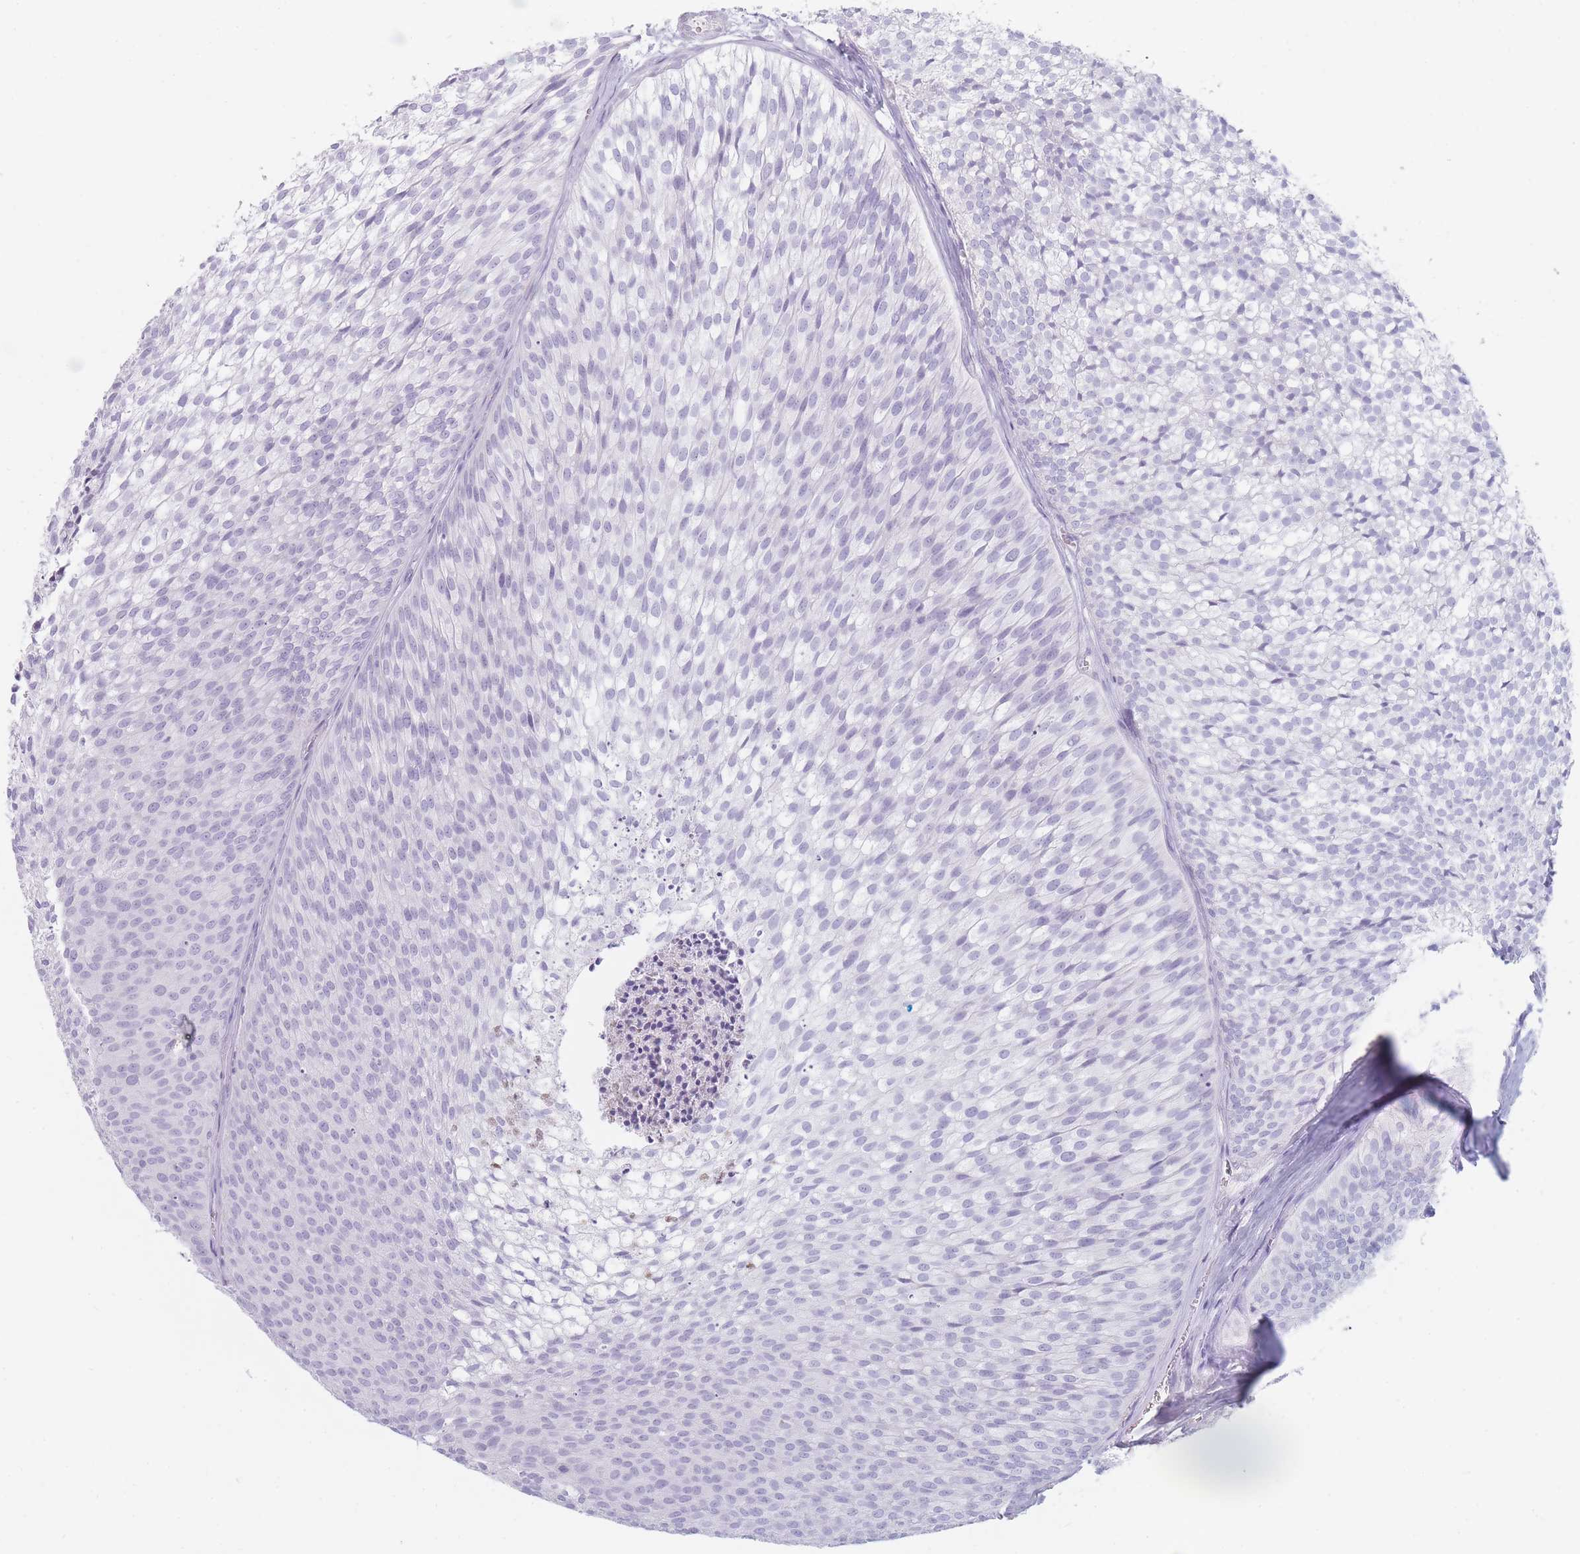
{"staining": {"intensity": "negative", "quantity": "none", "location": "none"}, "tissue": "urothelial cancer", "cell_type": "Tumor cells", "image_type": "cancer", "snomed": [{"axis": "morphology", "description": "Urothelial carcinoma, Low grade"}, {"axis": "topography", "description": "Urinary bladder"}], "caption": "Human urothelial cancer stained for a protein using IHC reveals no positivity in tumor cells.", "gene": "GPR12", "patient": {"sex": "male", "age": 91}}